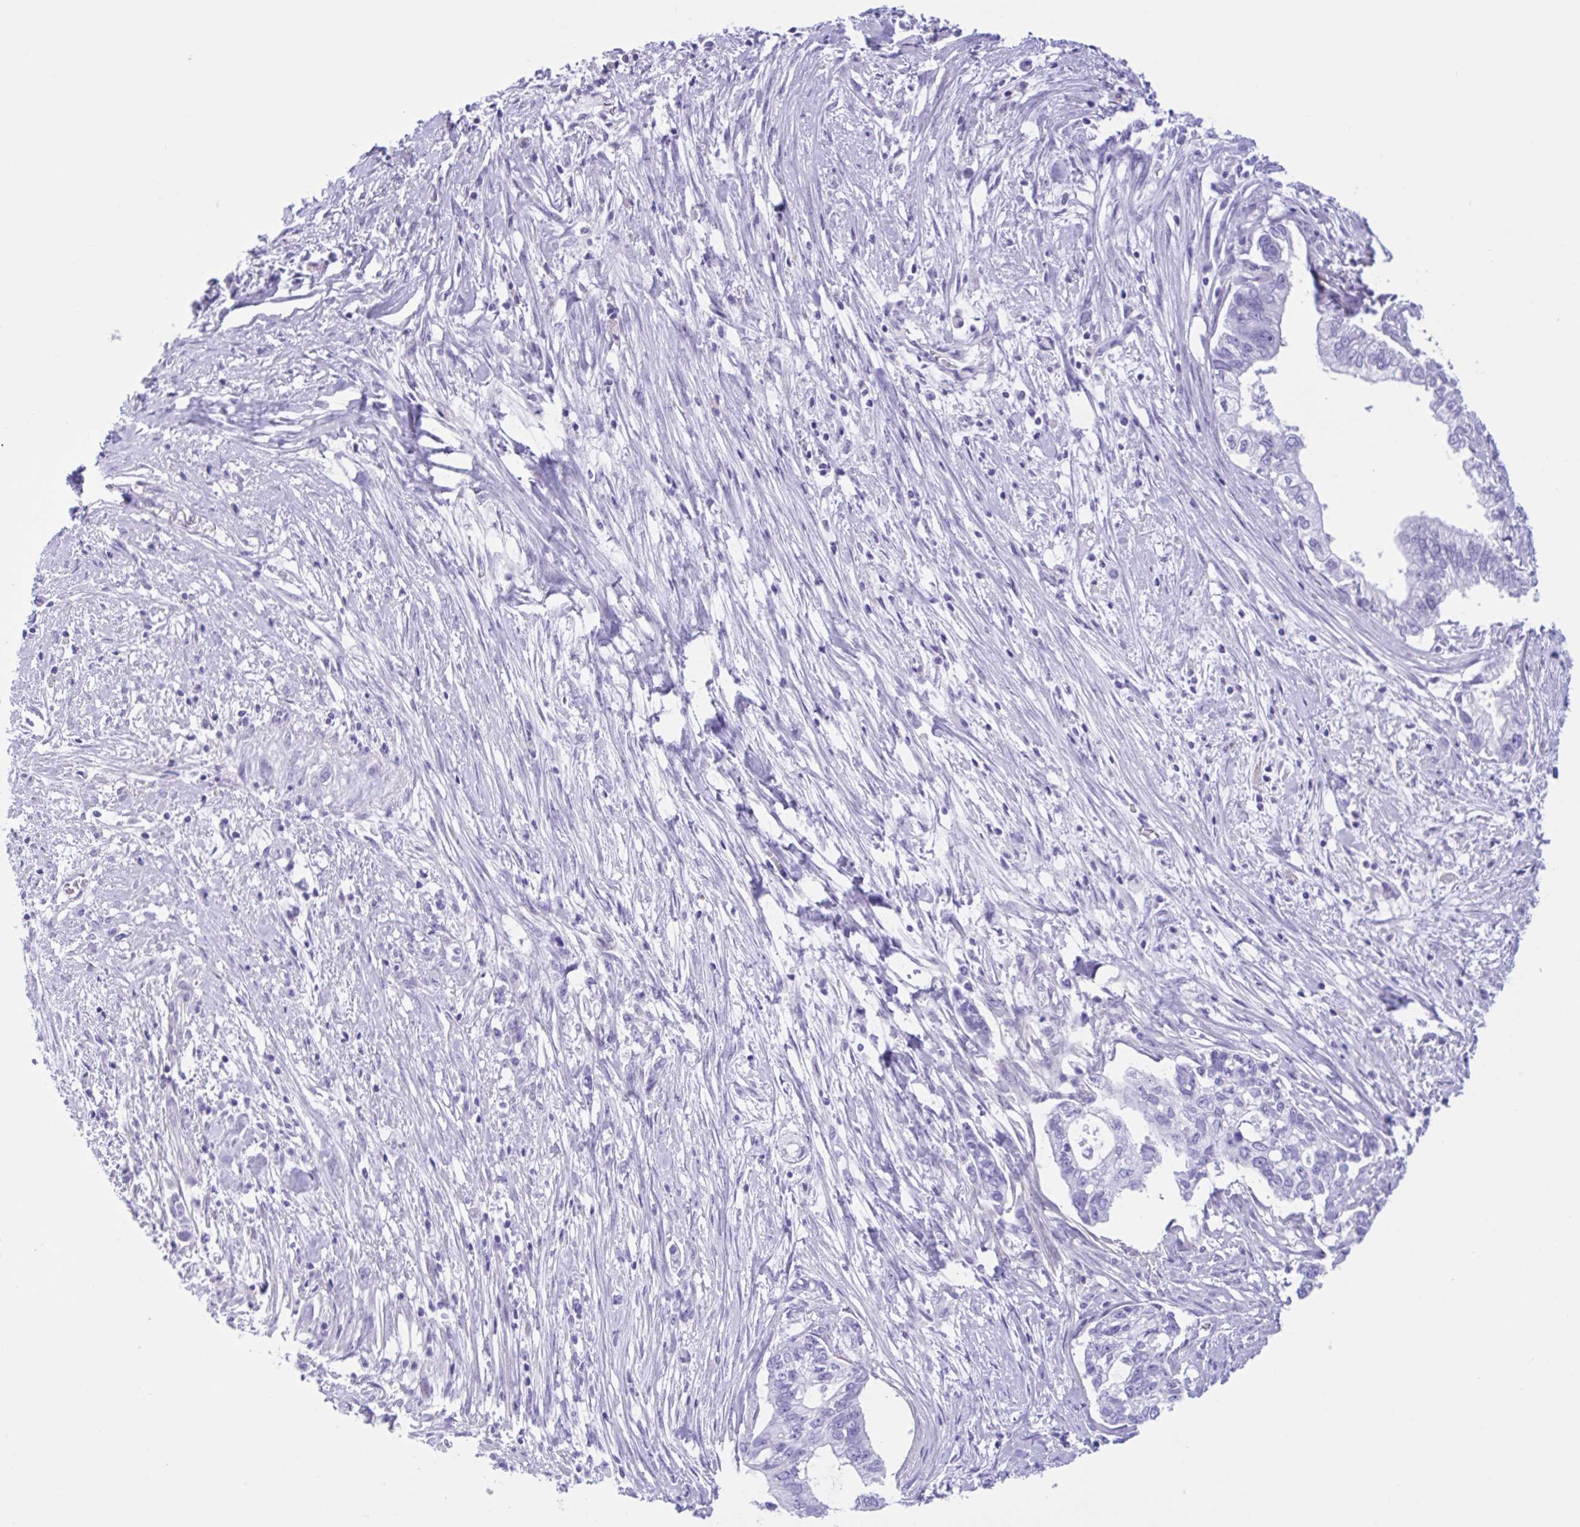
{"staining": {"intensity": "negative", "quantity": "none", "location": "none"}, "tissue": "pancreatic cancer", "cell_type": "Tumor cells", "image_type": "cancer", "snomed": [{"axis": "morphology", "description": "Adenocarcinoma, NOS"}, {"axis": "topography", "description": "Pancreas"}], "caption": "Photomicrograph shows no protein staining in tumor cells of pancreatic cancer (adenocarcinoma) tissue.", "gene": "IAPP", "patient": {"sex": "male", "age": 70}}